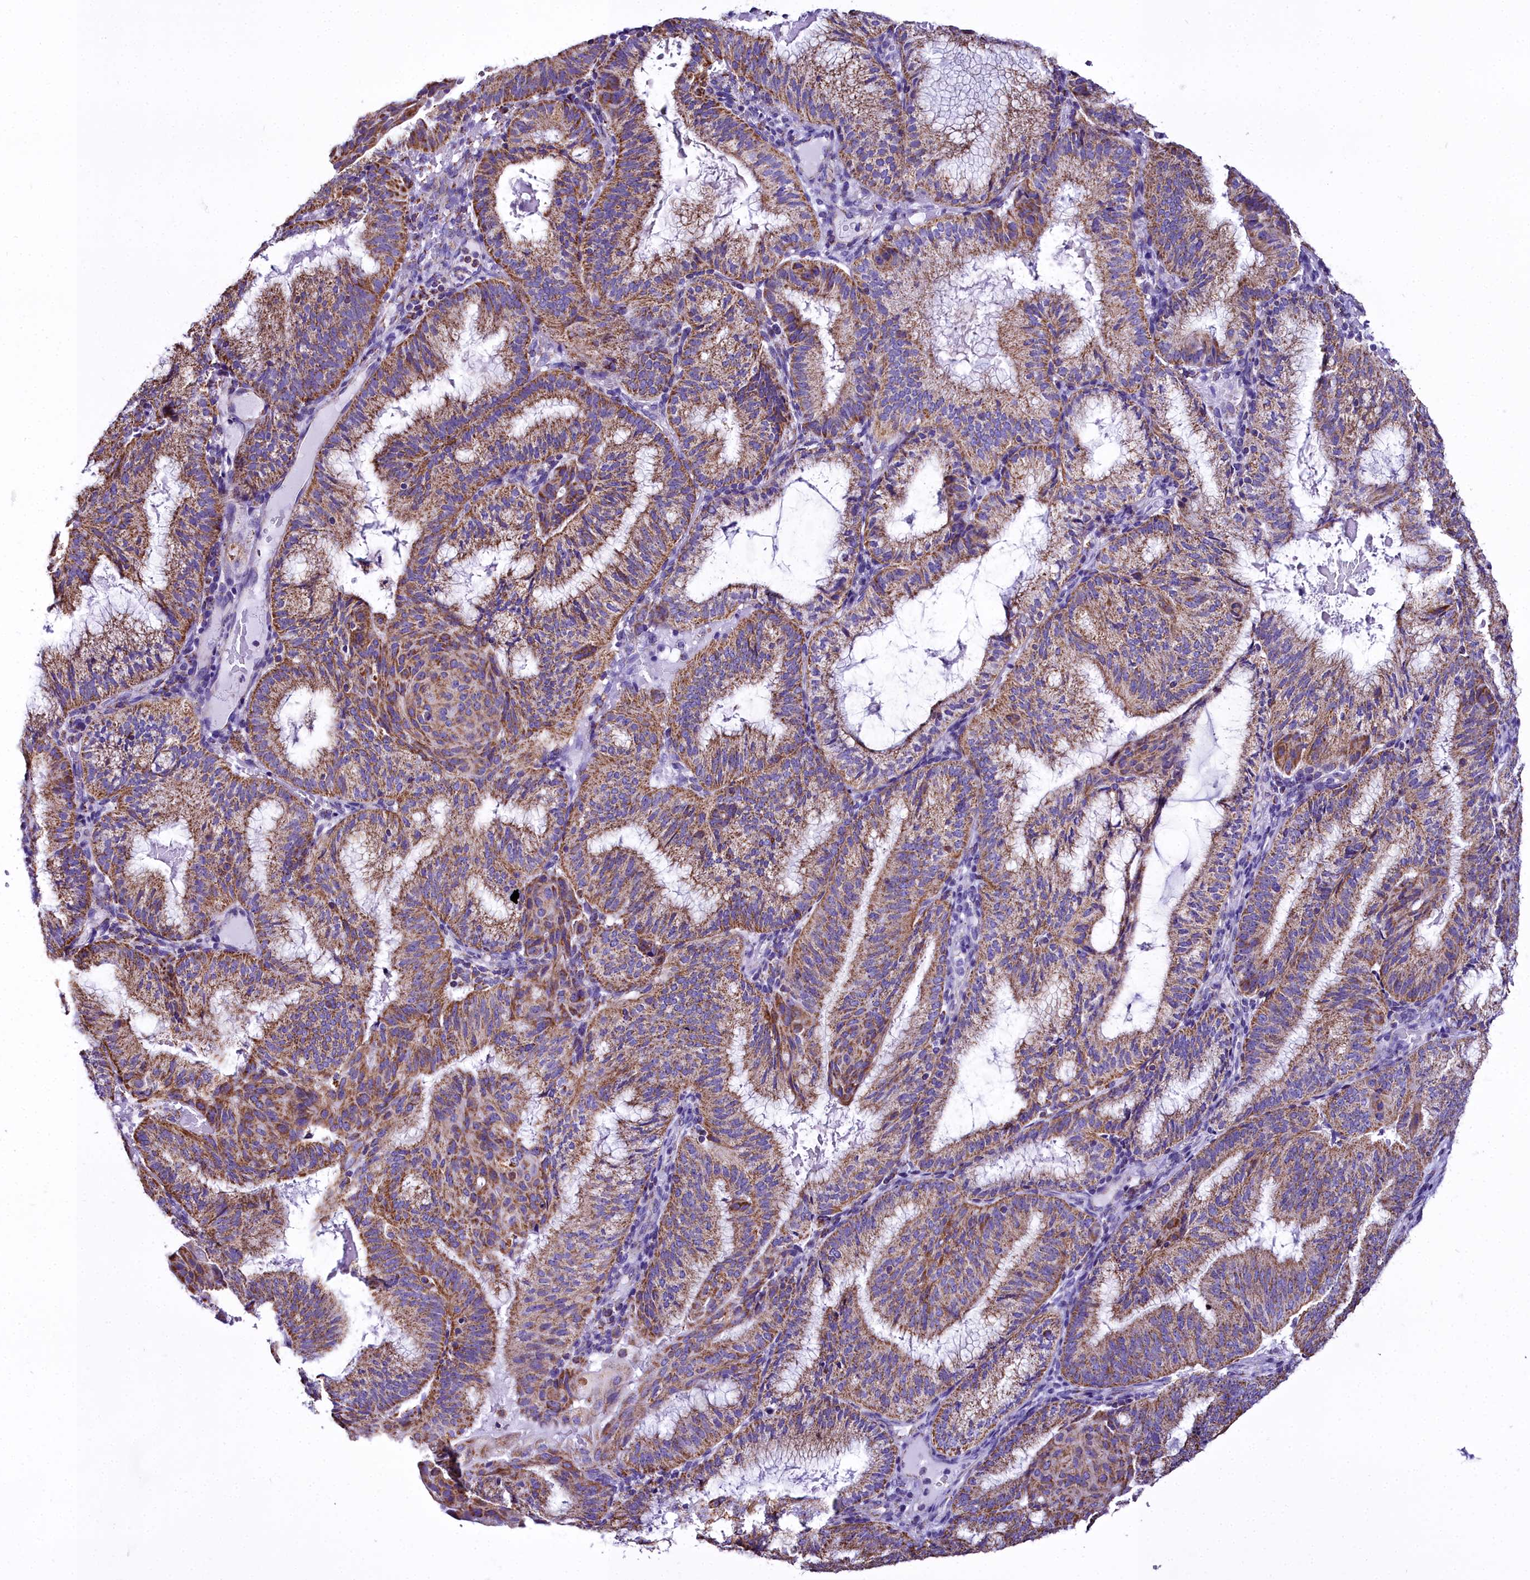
{"staining": {"intensity": "moderate", "quantity": ">75%", "location": "cytoplasmic/membranous"}, "tissue": "endometrial cancer", "cell_type": "Tumor cells", "image_type": "cancer", "snomed": [{"axis": "morphology", "description": "Adenocarcinoma, NOS"}, {"axis": "topography", "description": "Endometrium"}], "caption": "Immunohistochemical staining of endometrial adenocarcinoma exhibits moderate cytoplasmic/membranous protein expression in approximately >75% of tumor cells.", "gene": "WDFY3", "patient": {"sex": "female", "age": 49}}